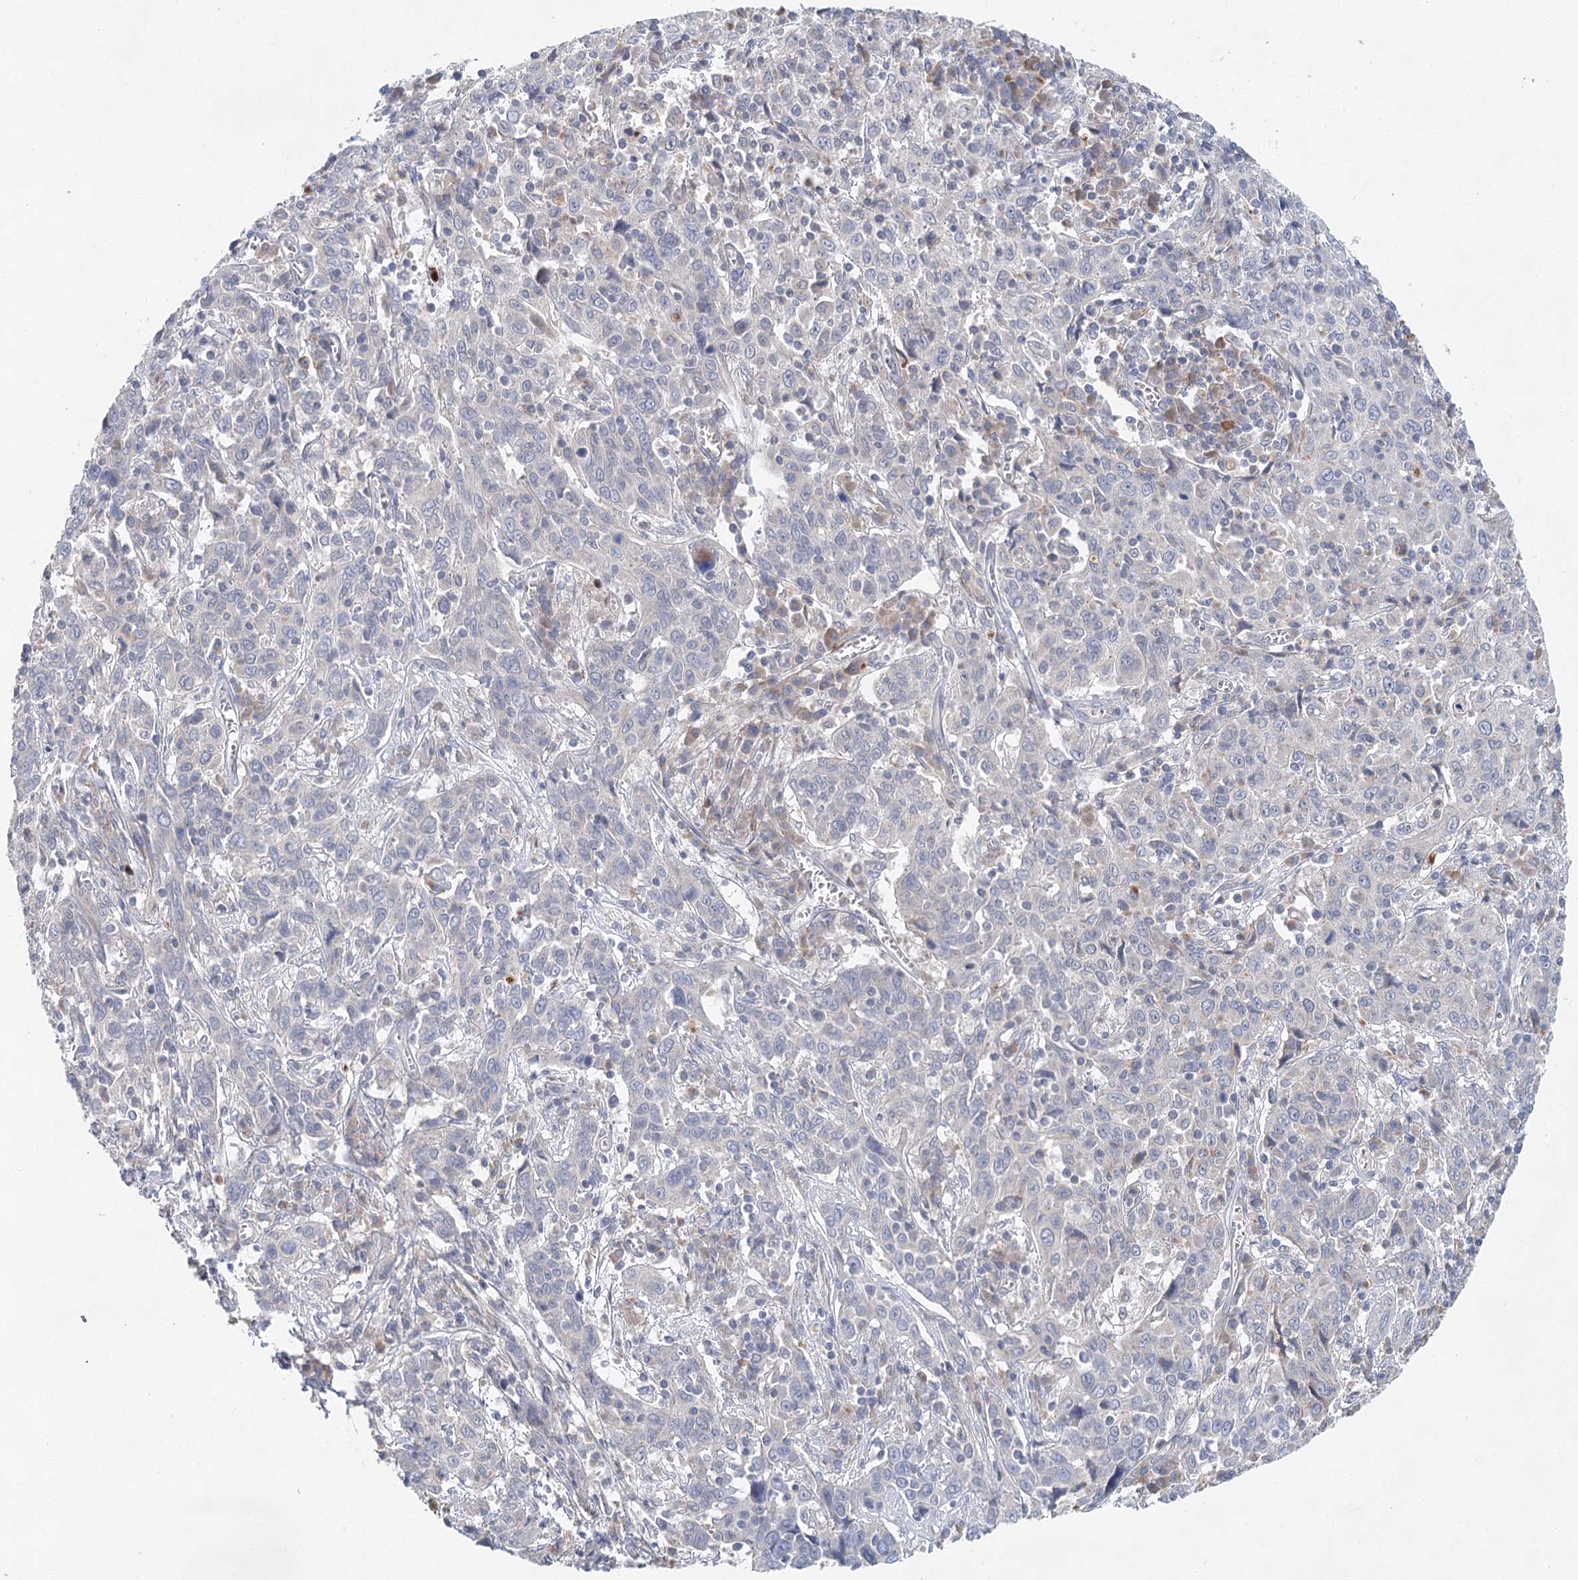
{"staining": {"intensity": "negative", "quantity": "none", "location": "none"}, "tissue": "cervical cancer", "cell_type": "Tumor cells", "image_type": "cancer", "snomed": [{"axis": "morphology", "description": "Squamous cell carcinoma, NOS"}, {"axis": "topography", "description": "Cervix"}], "caption": "Photomicrograph shows no protein positivity in tumor cells of squamous cell carcinoma (cervical) tissue. (Stains: DAB immunohistochemistry (IHC) with hematoxylin counter stain, Microscopy: brightfield microscopy at high magnification).", "gene": "BLTP1", "patient": {"sex": "female", "age": 46}}